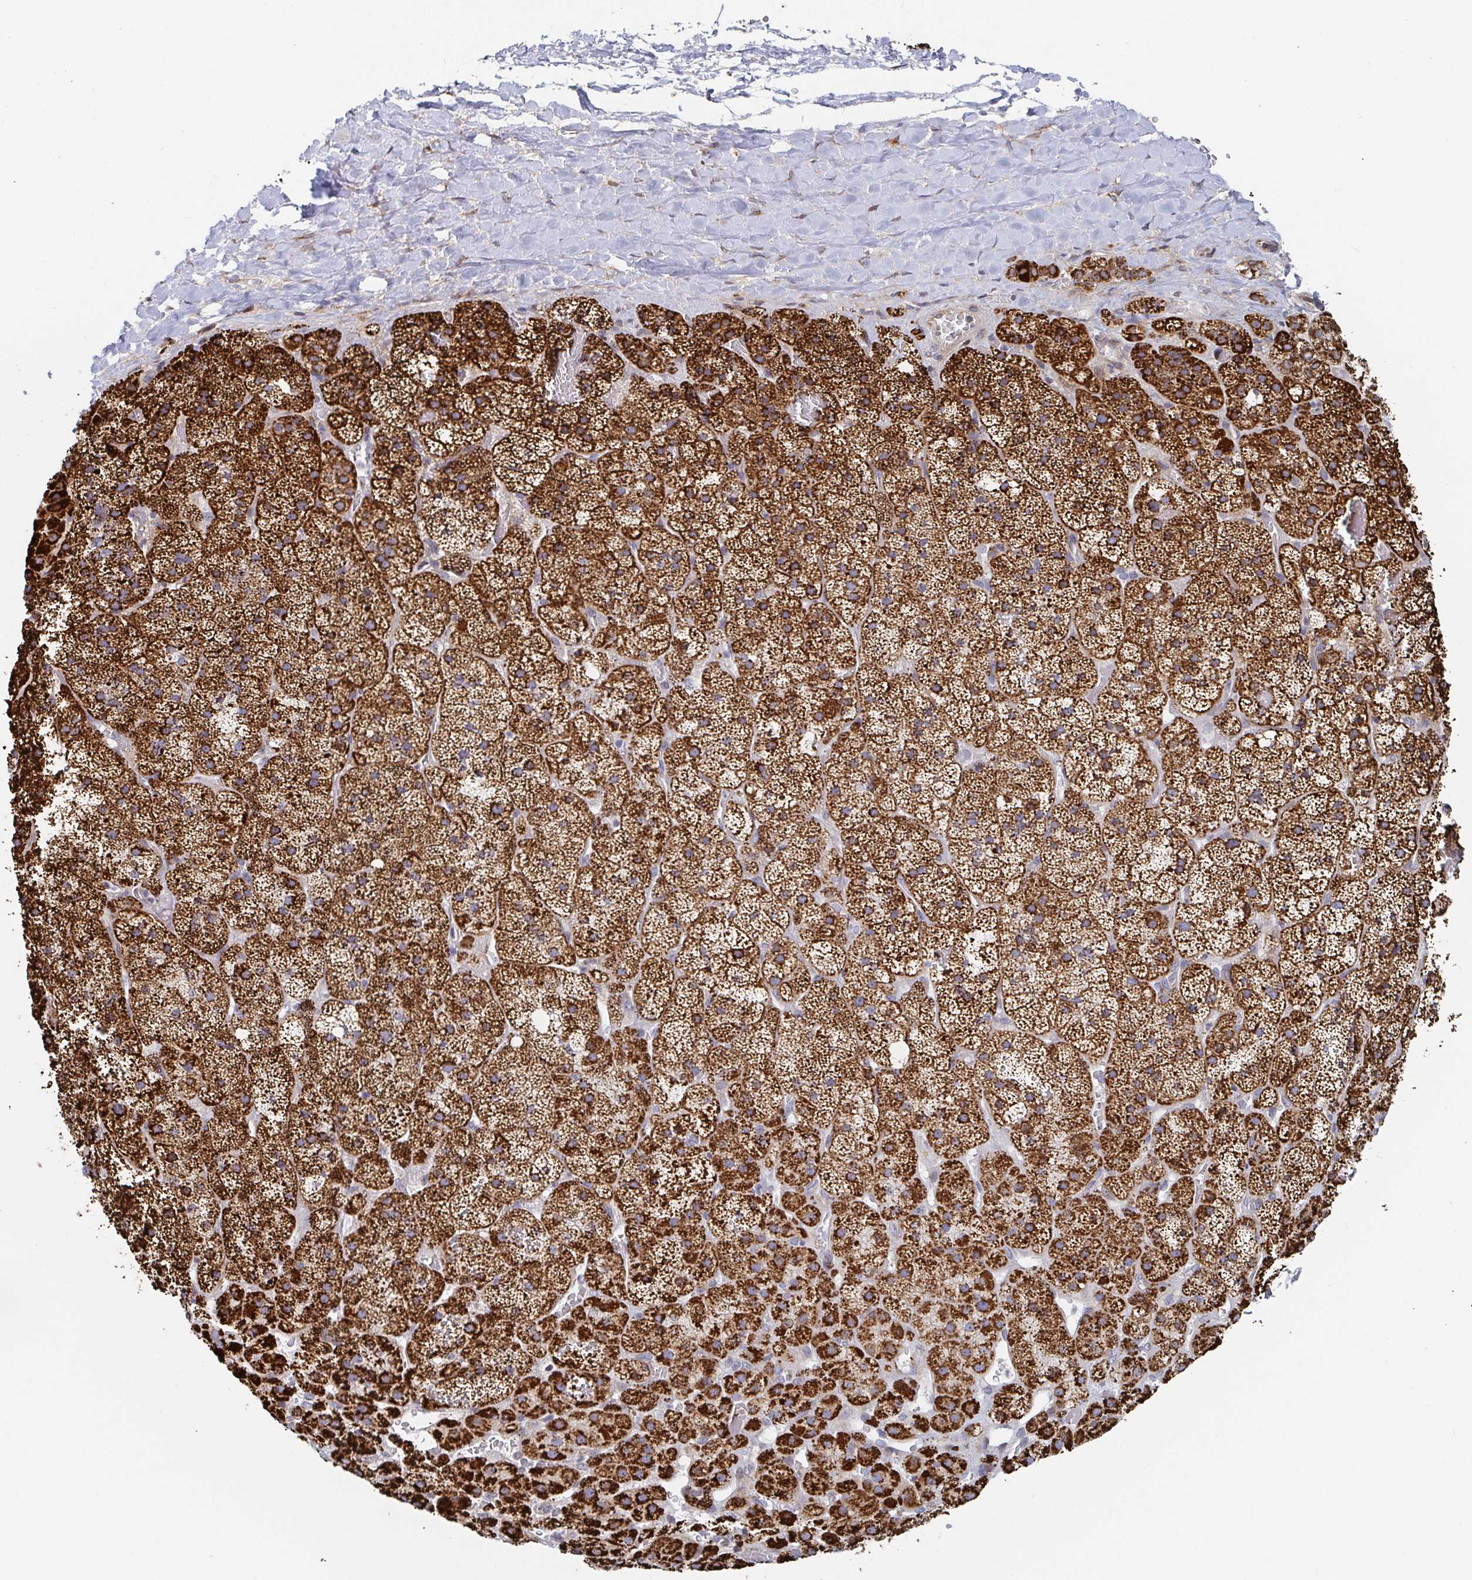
{"staining": {"intensity": "strong", "quantity": ">75%", "location": "cytoplasmic/membranous"}, "tissue": "adrenal gland", "cell_type": "Glandular cells", "image_type": "normal", "snomed": [{"axis": "morphology", "description": "Normal tissue, NOS"}, {"axis": "topography", "description": "Adrenal gland"}], "caption": "Normal adrenal gland exhibits strong cytoplasmic/membranous positivity in approximately >75% of glandular cells, visualized by immunohistochemistry. The protein is stained brown, and the nuclei are stained in blue (DAB IHC with brightfield microscopy, high magnification).", "gene": "STARD8", "patient": {"sex": "male", "age": 57}}